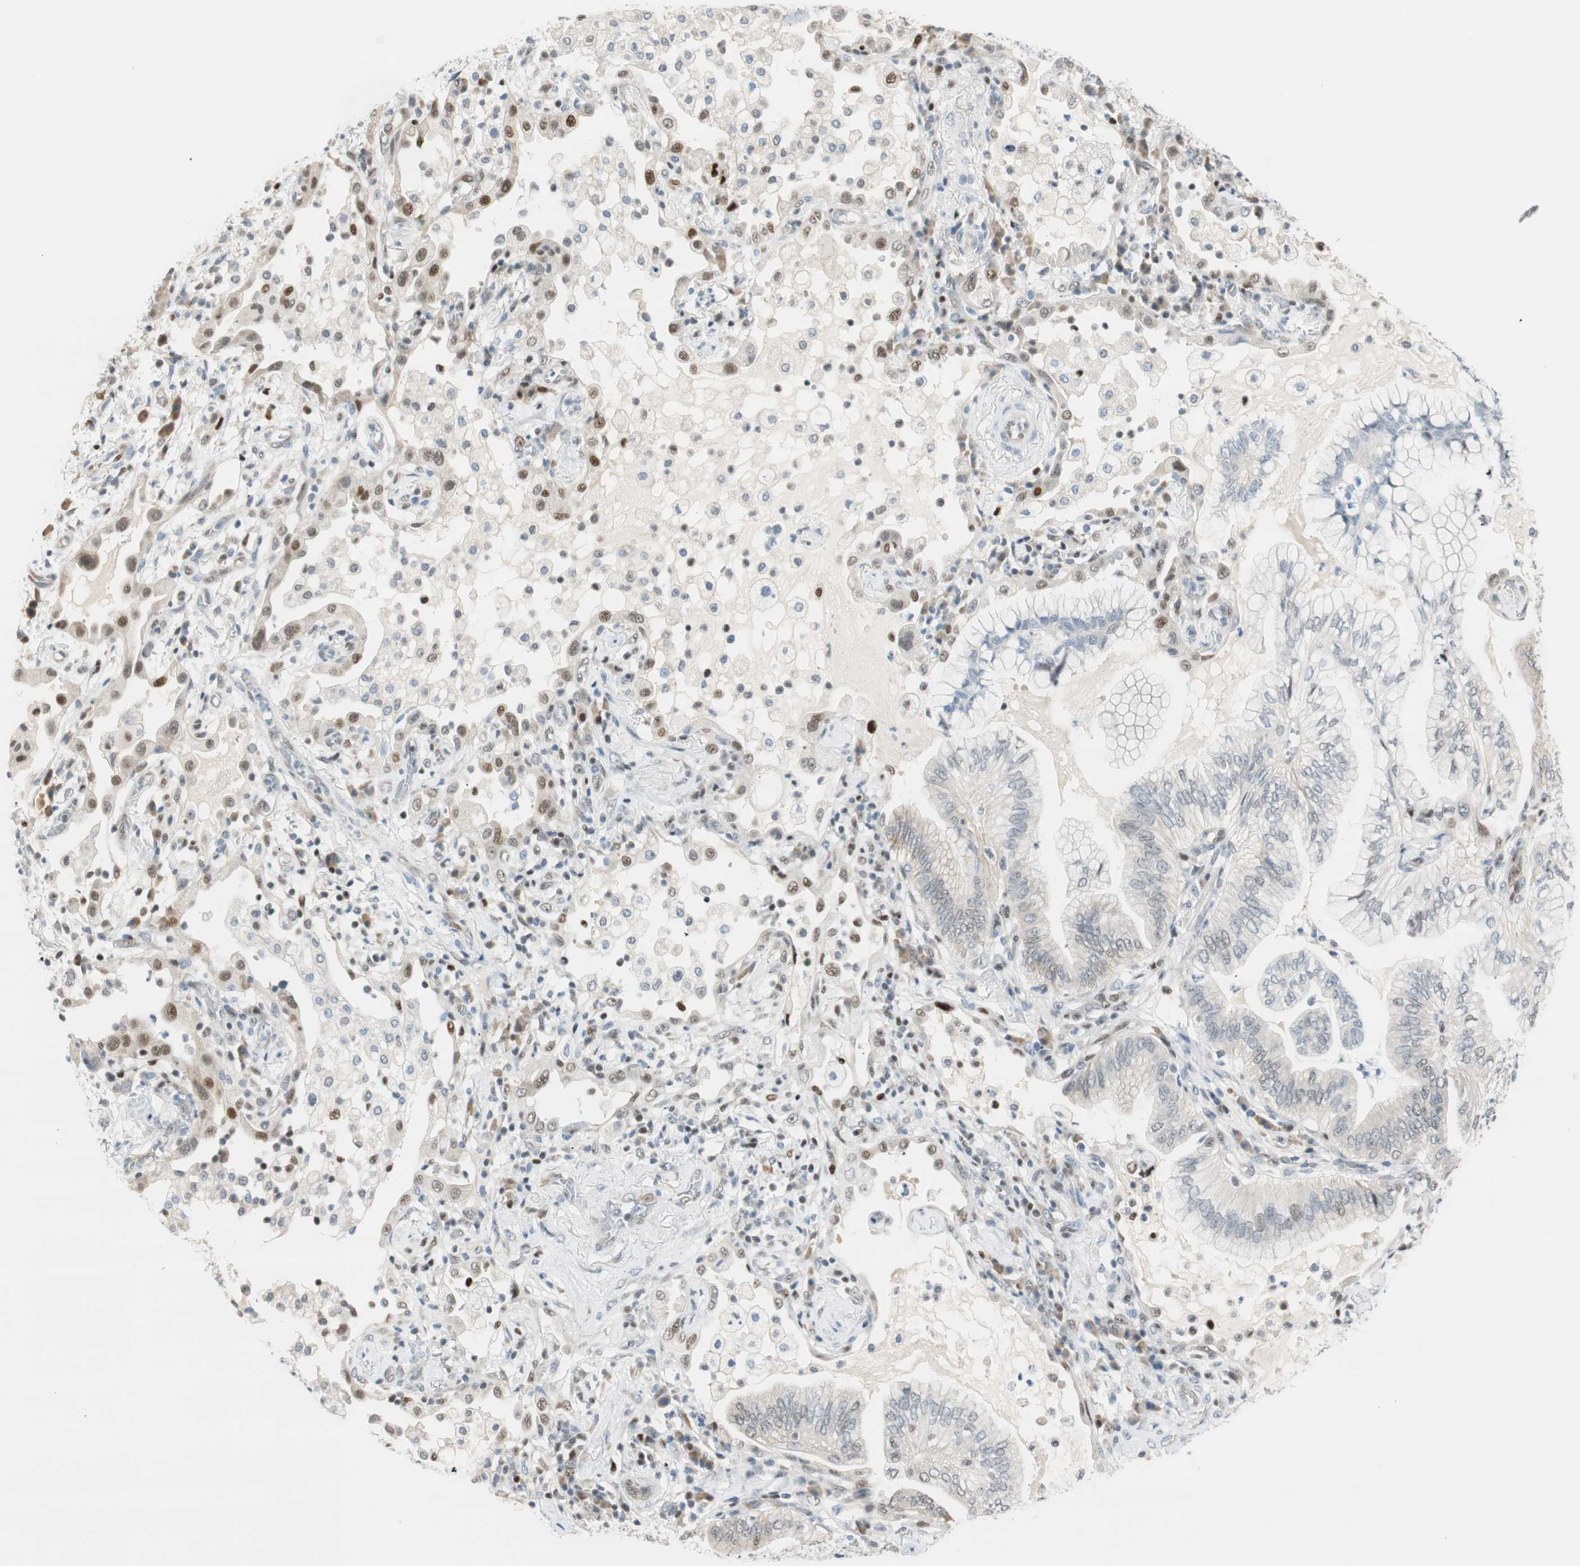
{"staining": {"intensity": "moderate", "quantity": "25%-75%", "location": "nuclear"}, "tissue": "lung cancer", "cell_type": "Tumor cells", "image_type": "cancer", "snomed": [{"axis": "morphology", "description": "Normal tissue, NOS"}, {"axis": "morphology", "description": "Adenocarcinoma, NOS"}, {"axis": "topography", "description": "Bronchus"}, {"axis": "topography", "description": "Lung"}], "caption": "This histopathology image shows lung cancer (adenocarcinoma) stained with IHC to label a protein in brown. The nuclear of tumor cells show moderate positivity for the protein. Nuclei are counter-stained blue.", "gene": "MSX2", "patient": {"sex": "female", "age": 70}}